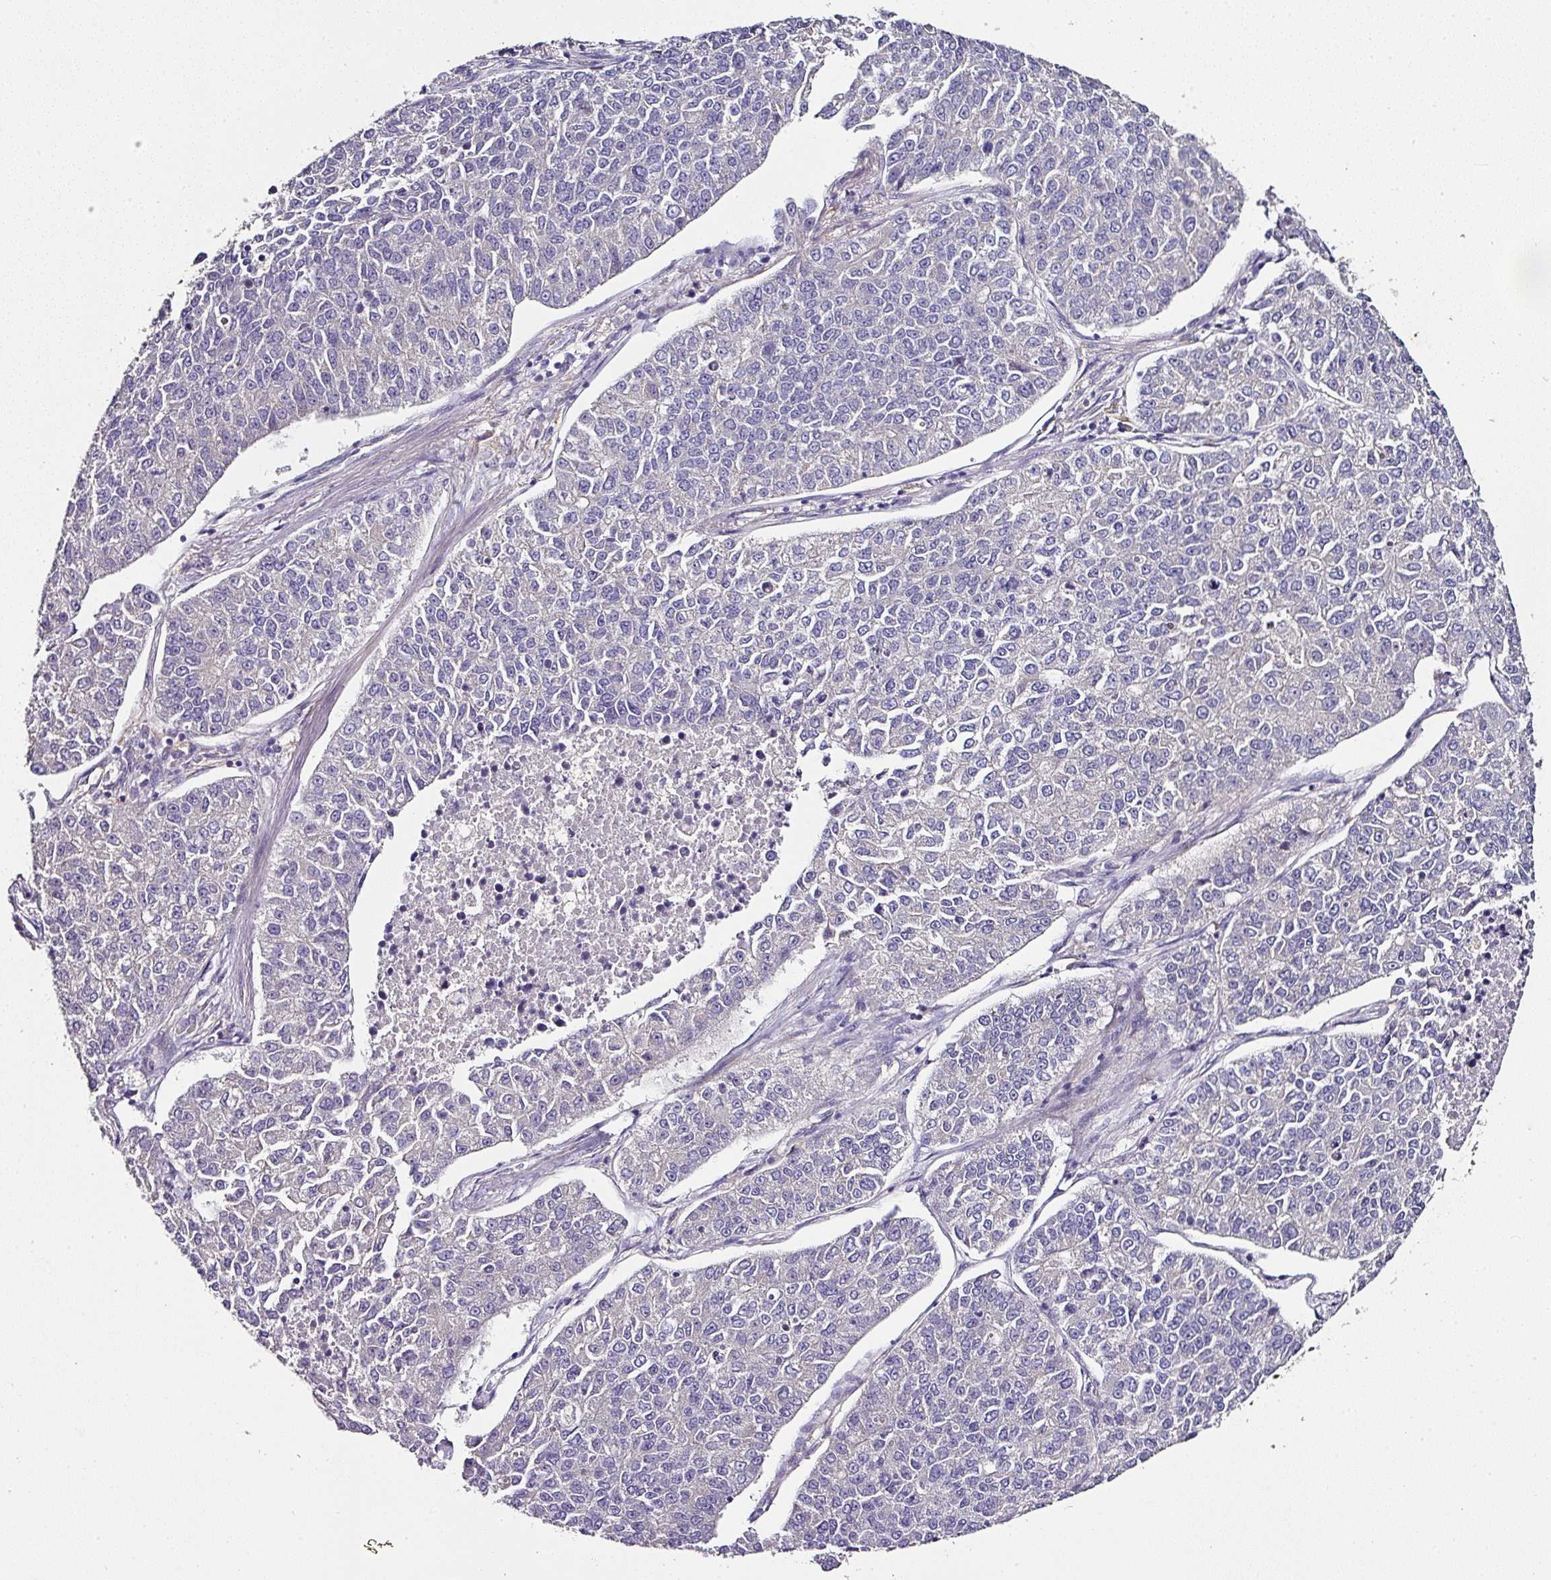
{"staining": {"intensity": "negative", "quantity": "none", "location": "none"}, "tissue": "lung cancer", "cell_type": "Tumor cells", "image_type": "cancer", "snomed": [{"axis": "morphology", "description": "Adenocarcinoma, NOS"}, {"axis": "topography", "description": "Lung"}], "caption": "DAB (3,3'-diaminobenzidine) immunohistochemical staining of adenocarcinoma (lung) displays no significant staining in tumor cells. (Immunohistochemistry (ihc), brightfield microscopy, high magnification).", "gene": "SKIC2", "patient": {"sex": "male", "age": 49}}